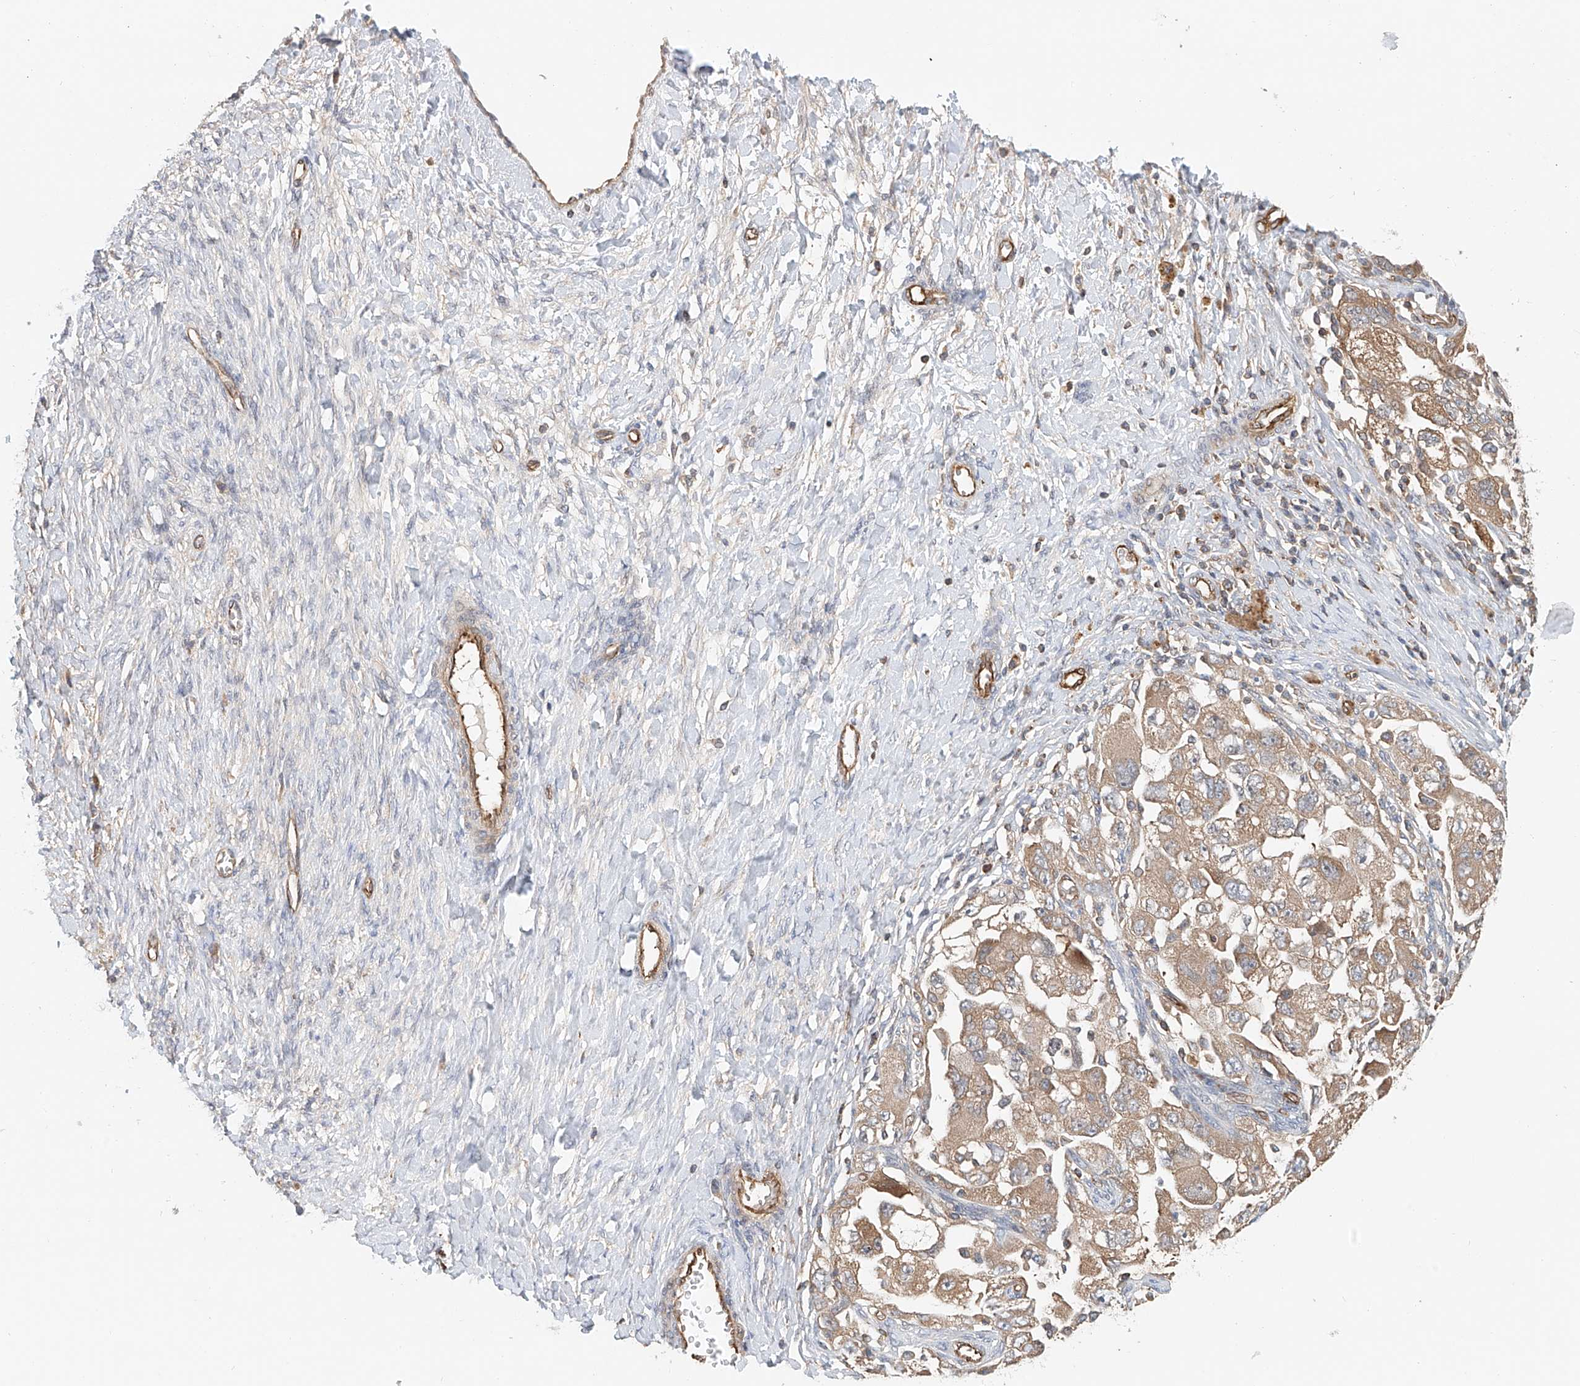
{"staining": {"intensity": "weak", "quantity": ">75%", "location": "cytoplasmic/membranous"}, "tissue": "ovarian cancer", "cell_type": "Tumor cells", "image_type": "cancer", "snomed": [{"axis": "morphology", "description": "Carcinoma, NOS"}, {"axis": "morphology", "description": "Cystadenocarcinoma, serous, NOS"}, {"axis": "topography", "description": "Ovary"}], "caption": "Ovarian cancer (carcinoma) was stained to show a protein in brown. There is low levels of weak cytoplasmic/membranous staining in about >75% of tumor cells.", "gene": "FRYL", "patient": {"sex": "female", "age": 69}}